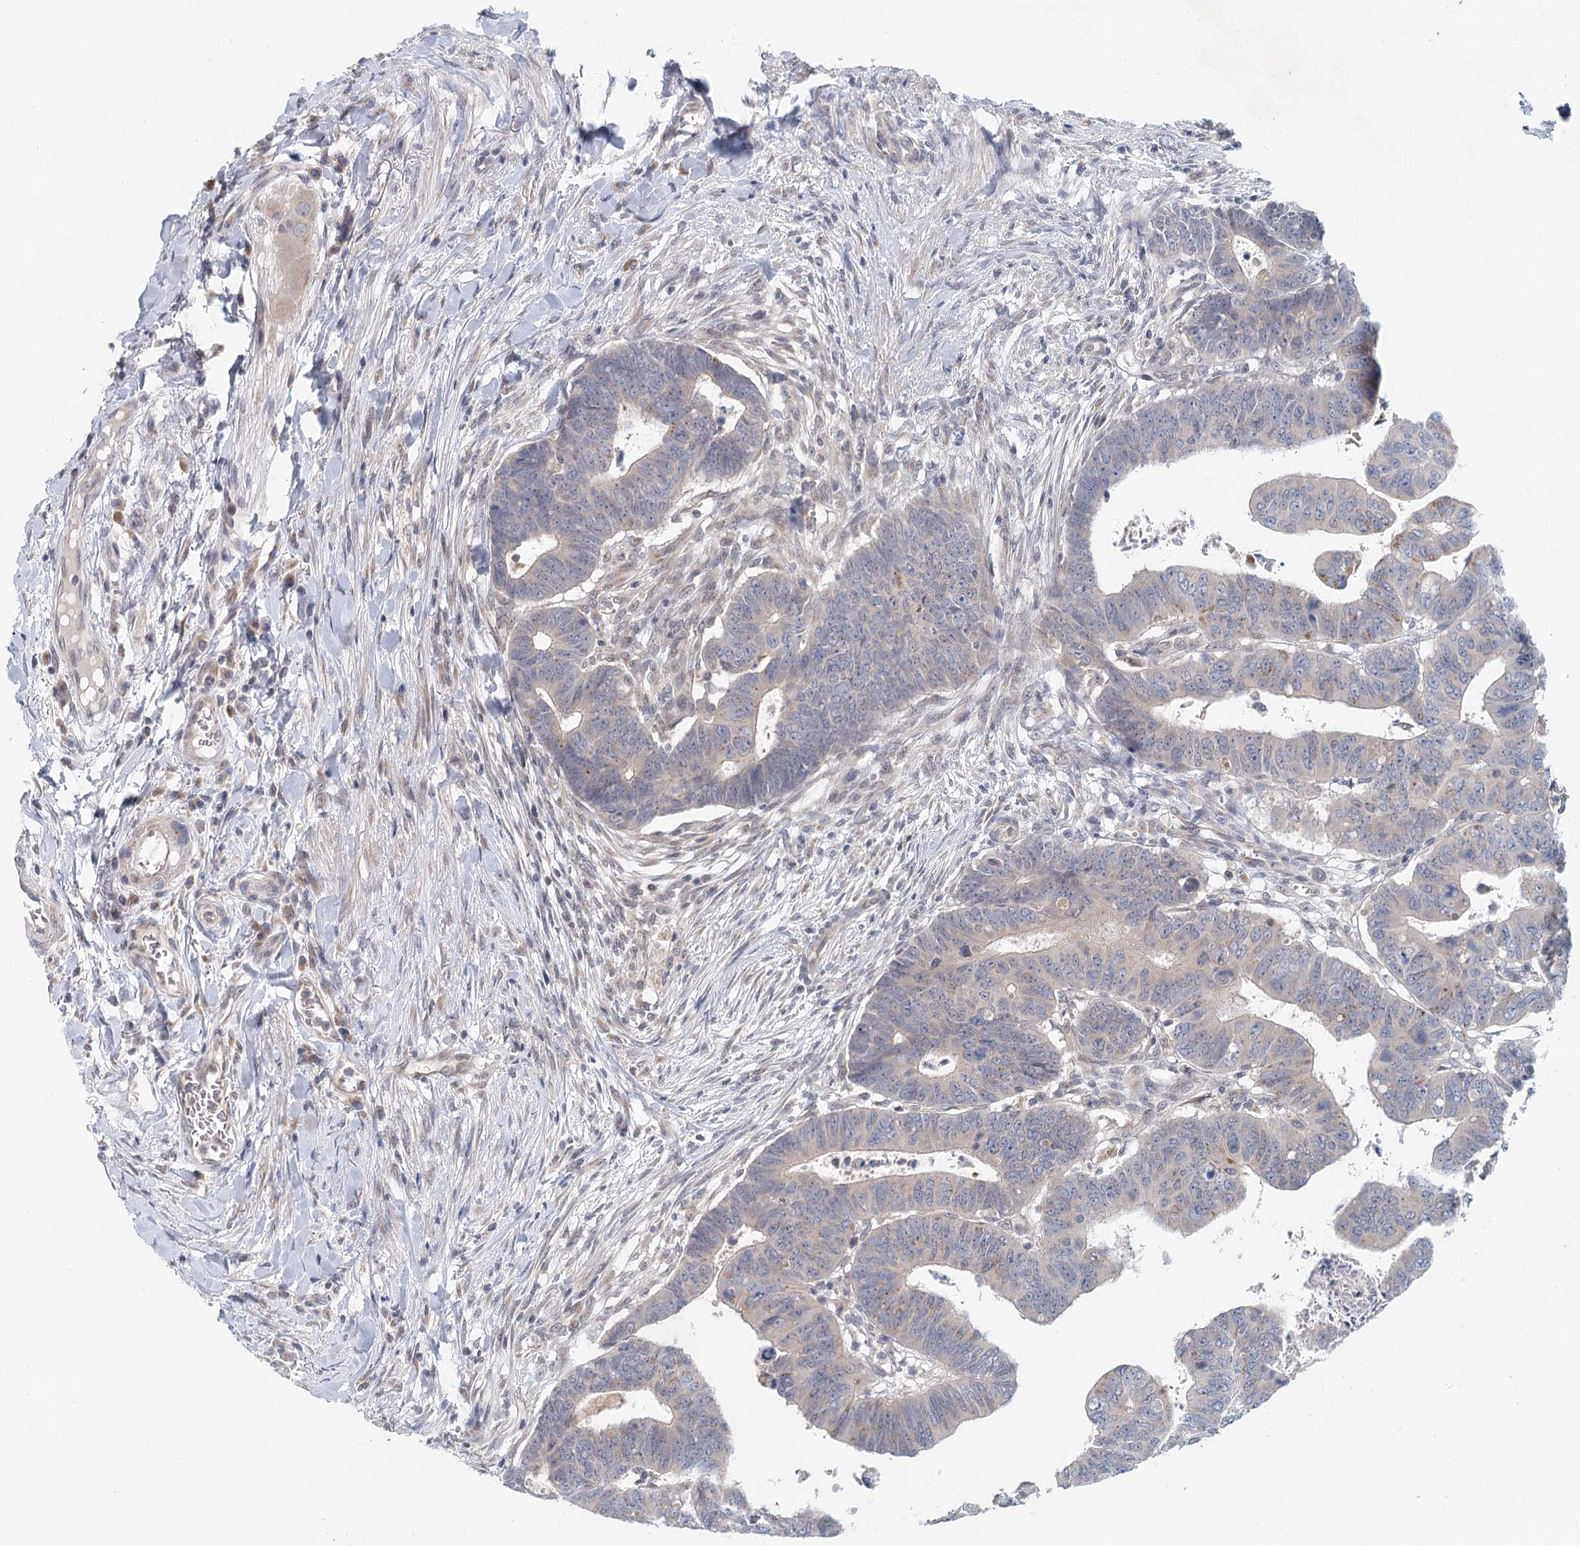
{"staining": {"intensity": "negative", "quantity": "none", "location": "none"}, "tissue": "colorectal cancer", "cell_type": "Tumor cells", "image_type": "cancer", "snomed": [{"axis": "morphology", "description": "Normal tissue, NOS"}, {"axis": "morphology", "description": "Adenocarcinoma, NOS"}, {"axis": "topography", "description": "Rectum"}], "caption": "Photomicrograph shows no significant protein staining in tumor cells of adenocarcinoma (colorectal).", "gene": "BLTP1", "patient": {"sex": "female", "age": 65}}